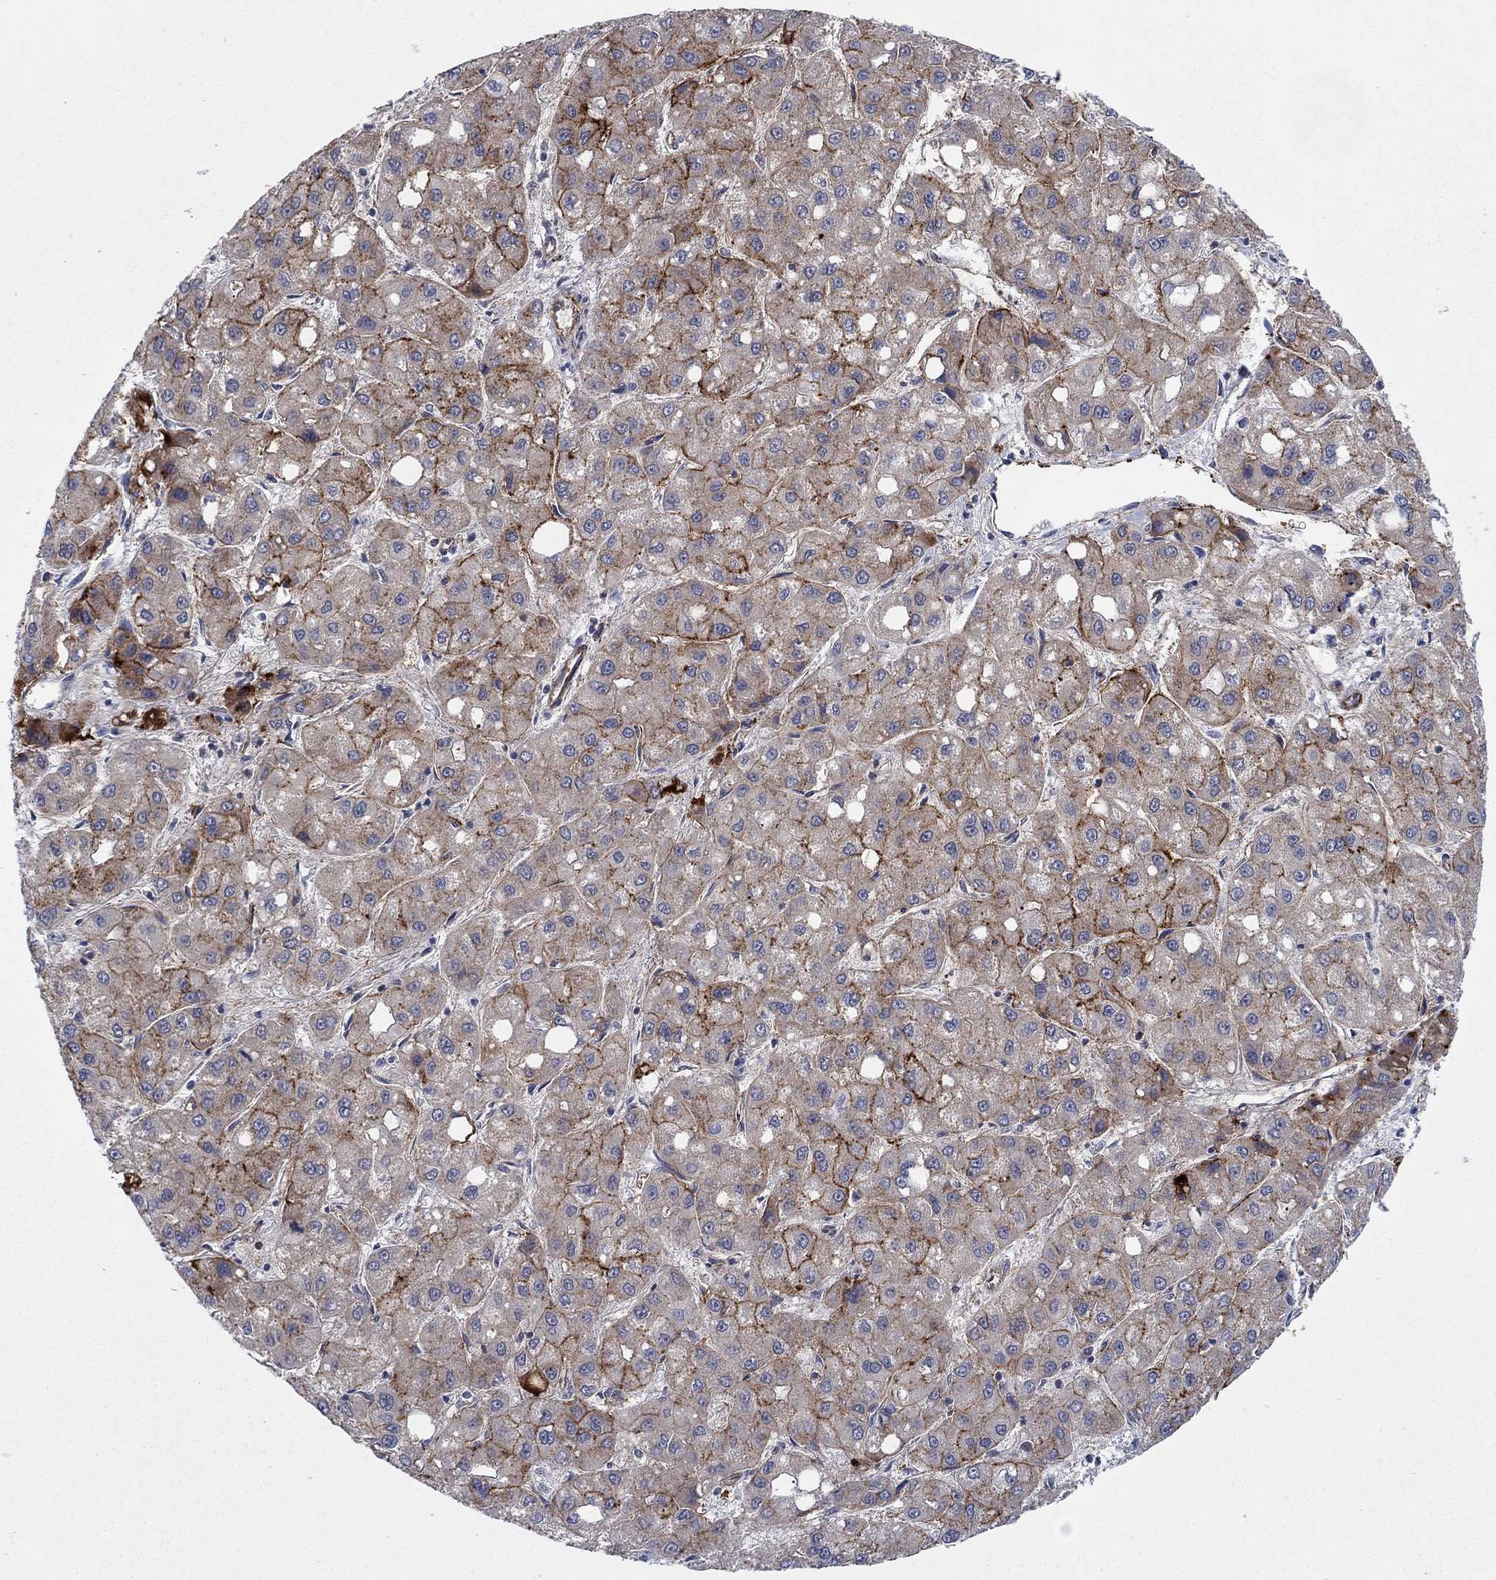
{"staining": {"intensity": "strong", "quantity": "25%-75%", "location": "cytoplasmic/membranous"}, "tissue": "liver cancer", "cell_type": "Tumor cells", "image_type": "cancer", "snomed": [{"axis": "morphology", "description": "Carcinoma, Hepatocellular, NOS"}, {"axis": "topography", "description": "Liver"}], "caption": "An immunohistochemistry (IHC) image of neoplastic tissue is shown. Protein staining in brown labels strong cytoplasmic/membranous positivity in liver cancer within tumor cells.", "gene": "SDC1", "patient": {"sex": "male", "age": 73}}